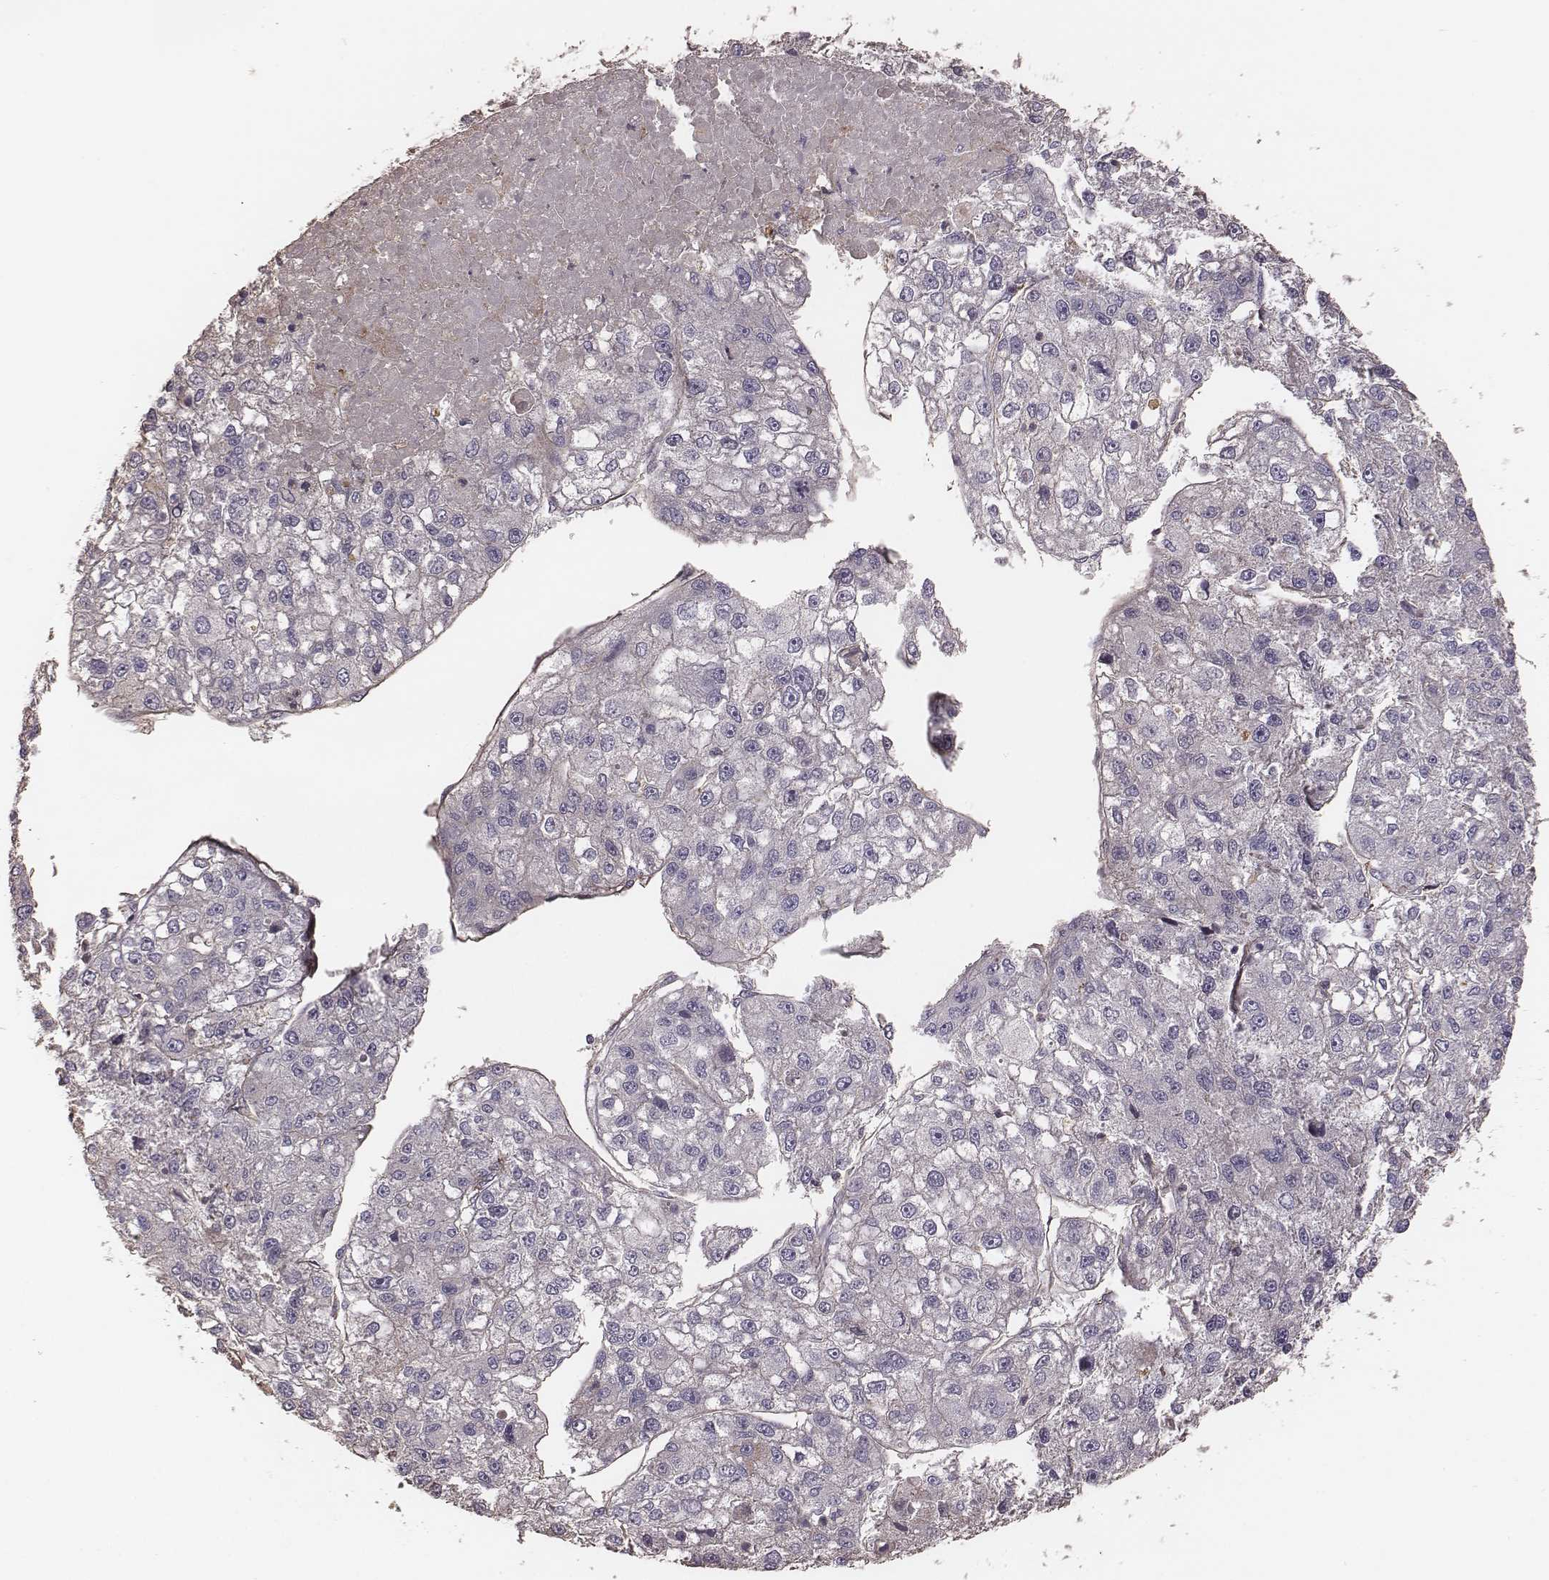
{"staining": {"intensity": "negative", "quantity": "none", "location": "none"}, "tissue": "liver cancer", "cell_type": "Tumor cells", "image_type": "cancer", "snomed": [{"axis": "morphology", "description": "Carcinoma, Hepatocellular, NOS"}, {"axis": "topography", "description": "Liver"}], "caption": "Liver hepatocellular carcinoma was stained to show a protein in brown. There is no significant positivity in tumor cells.", "gene": "OTOGL", "patient": {"sex": "male", "age": 56}}